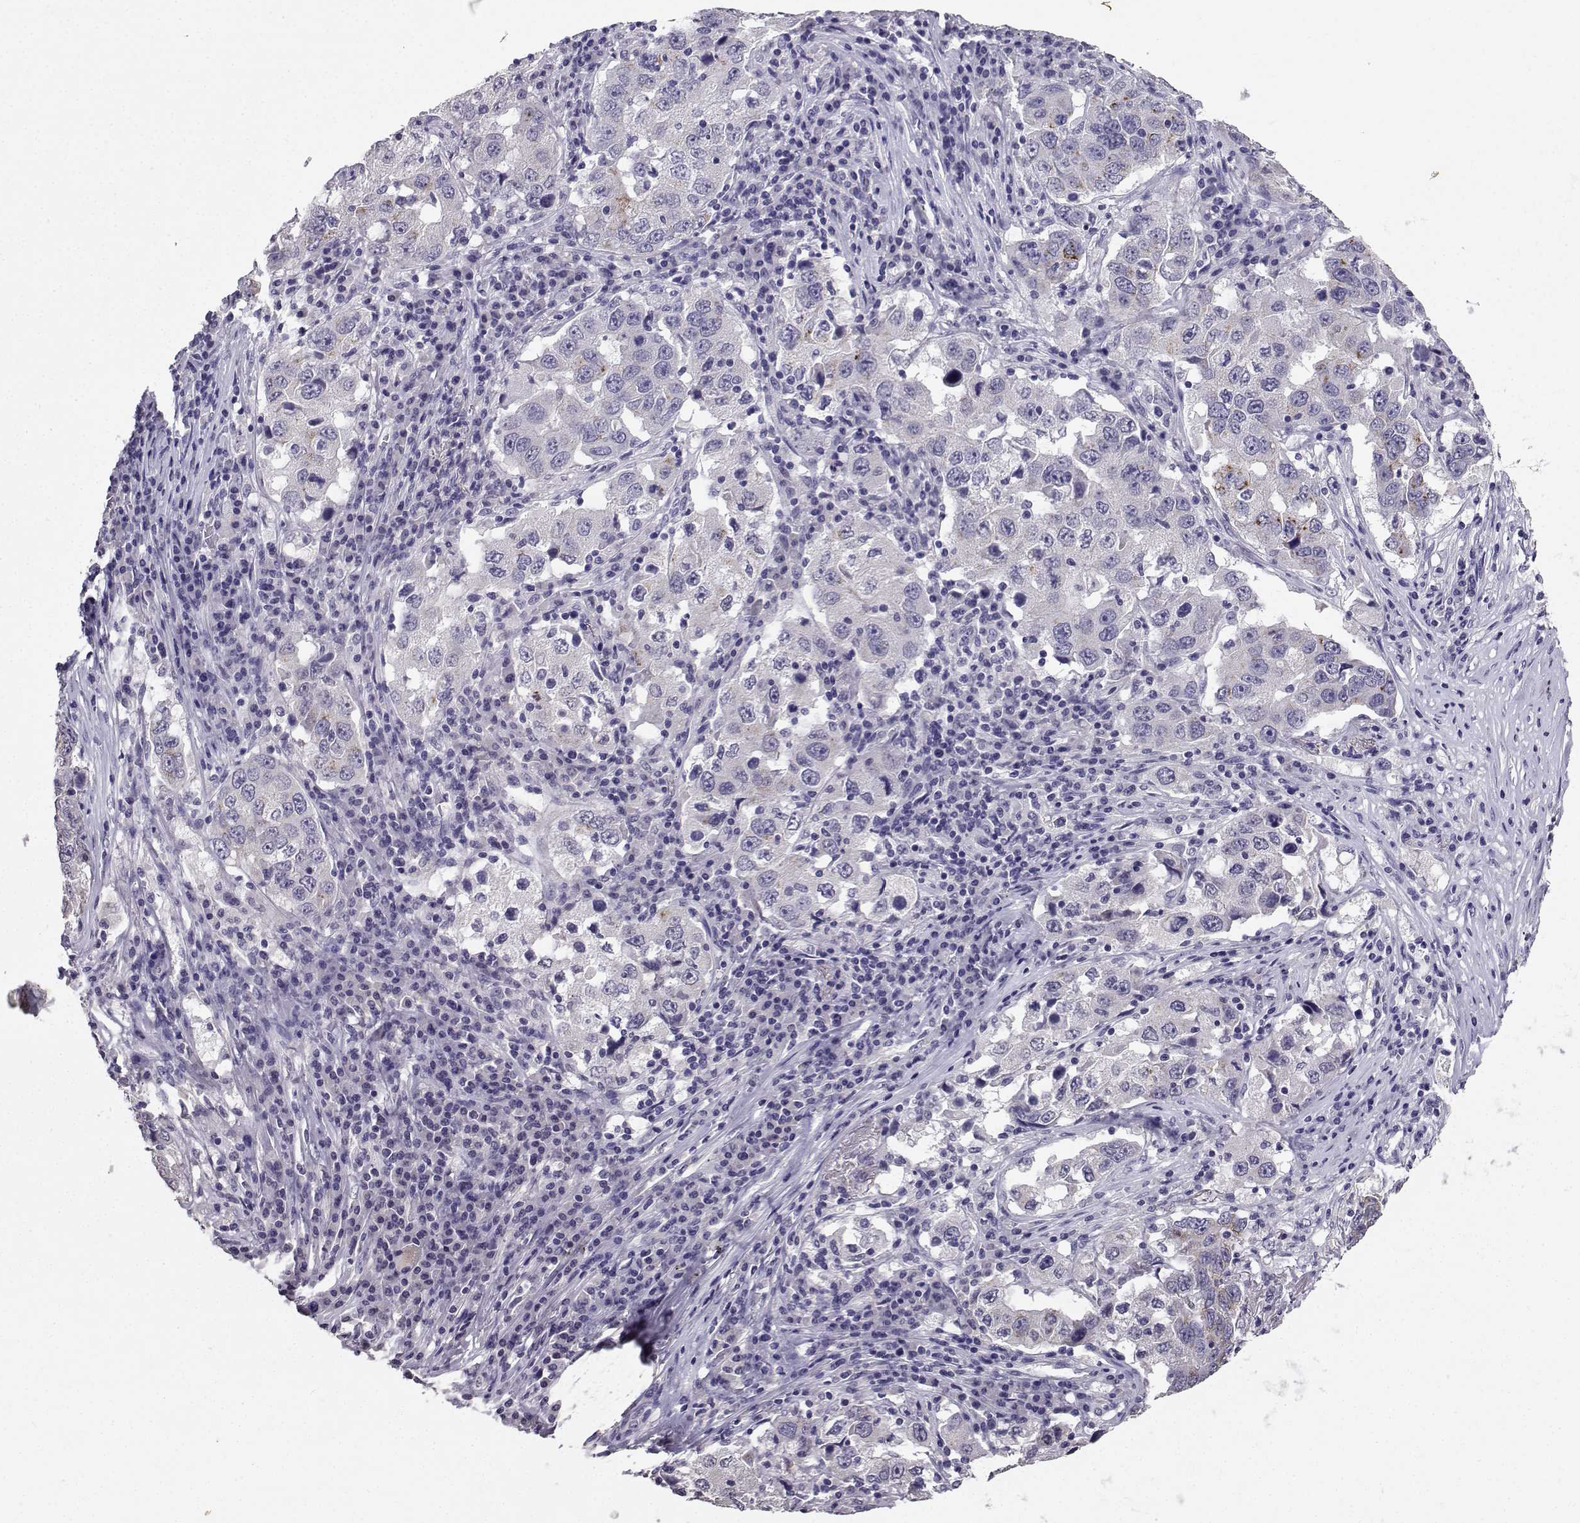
{"staining": {"intensity": "moderate", "quantity": "<25%", "location": "cytoplasmic/membranous"}, "tissue": "lung cancer", "cell_type": "Tumor cells", "image_type": "cancer", "snomed": [{"axis": "morphology", "description": "Adenocarcinoma, NOS"}, {"axis": "topography", "description": "Lung"}], "caption": "Protein staining demonstrates moderate cytoplasmic/membranous expression in about <25% of tumor cells in lung cancer.", "gene": "SPAG11B", "patient": {"sex": "male", "age": 73}}